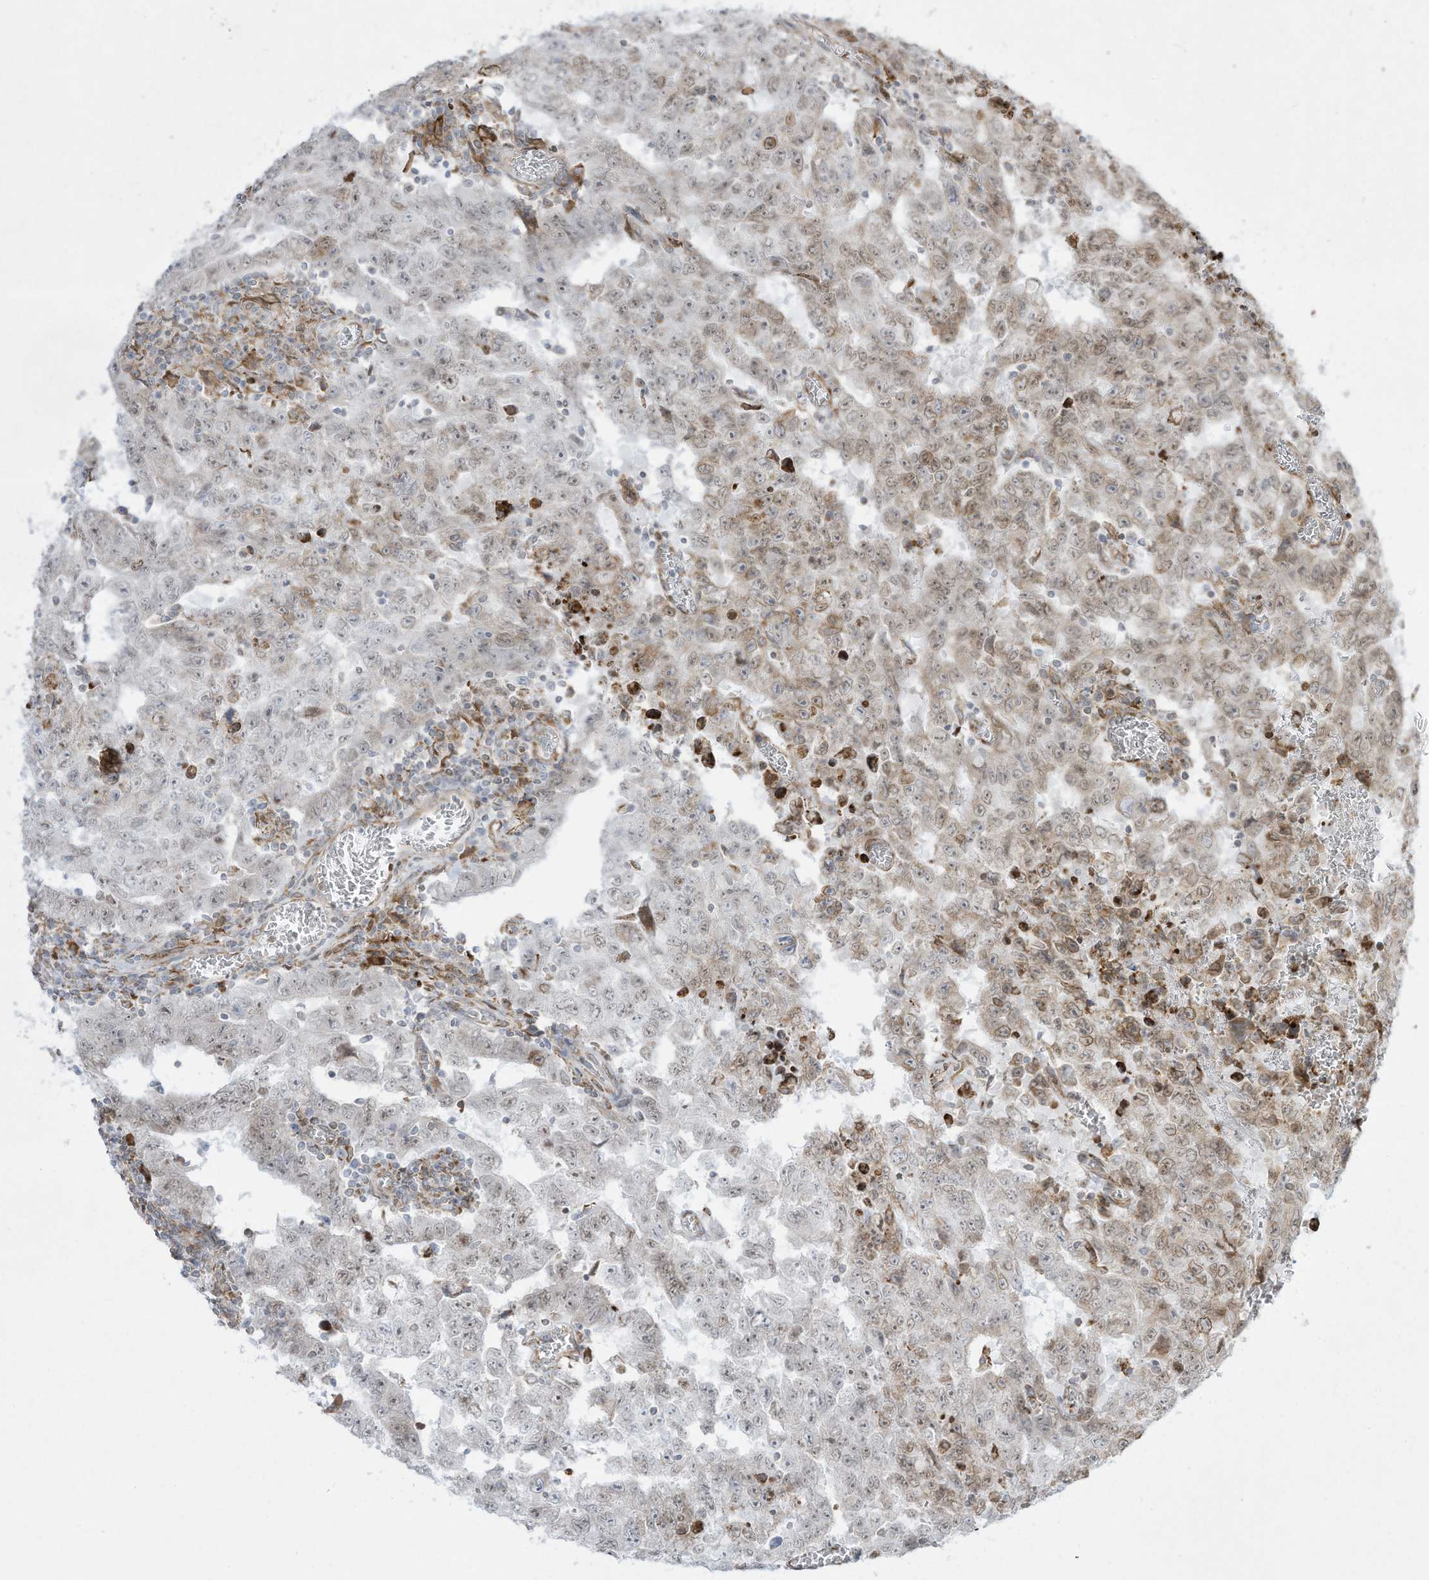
{"staining": {"intensity": "weak", "quantity": "<25%", "location": "cytoplasmic/membranous,nuclear"}, "tissue": "testis cancer", "cell_type": "Tumor cells", "image_type": "cancer", "snomed": [{"axis": "morphology", "description": "Carcinoma, Embryonal, NOS"}, {"axis": "topography", "description": "Testis"}], "caption": "DAB (3,3'-diaminobenzidine) immunohistochemical staining of testis cancer reveals no significant positivity in tumor cells.", "gene": "PTK6", "patient": {"sex": "male", "age": 26}}